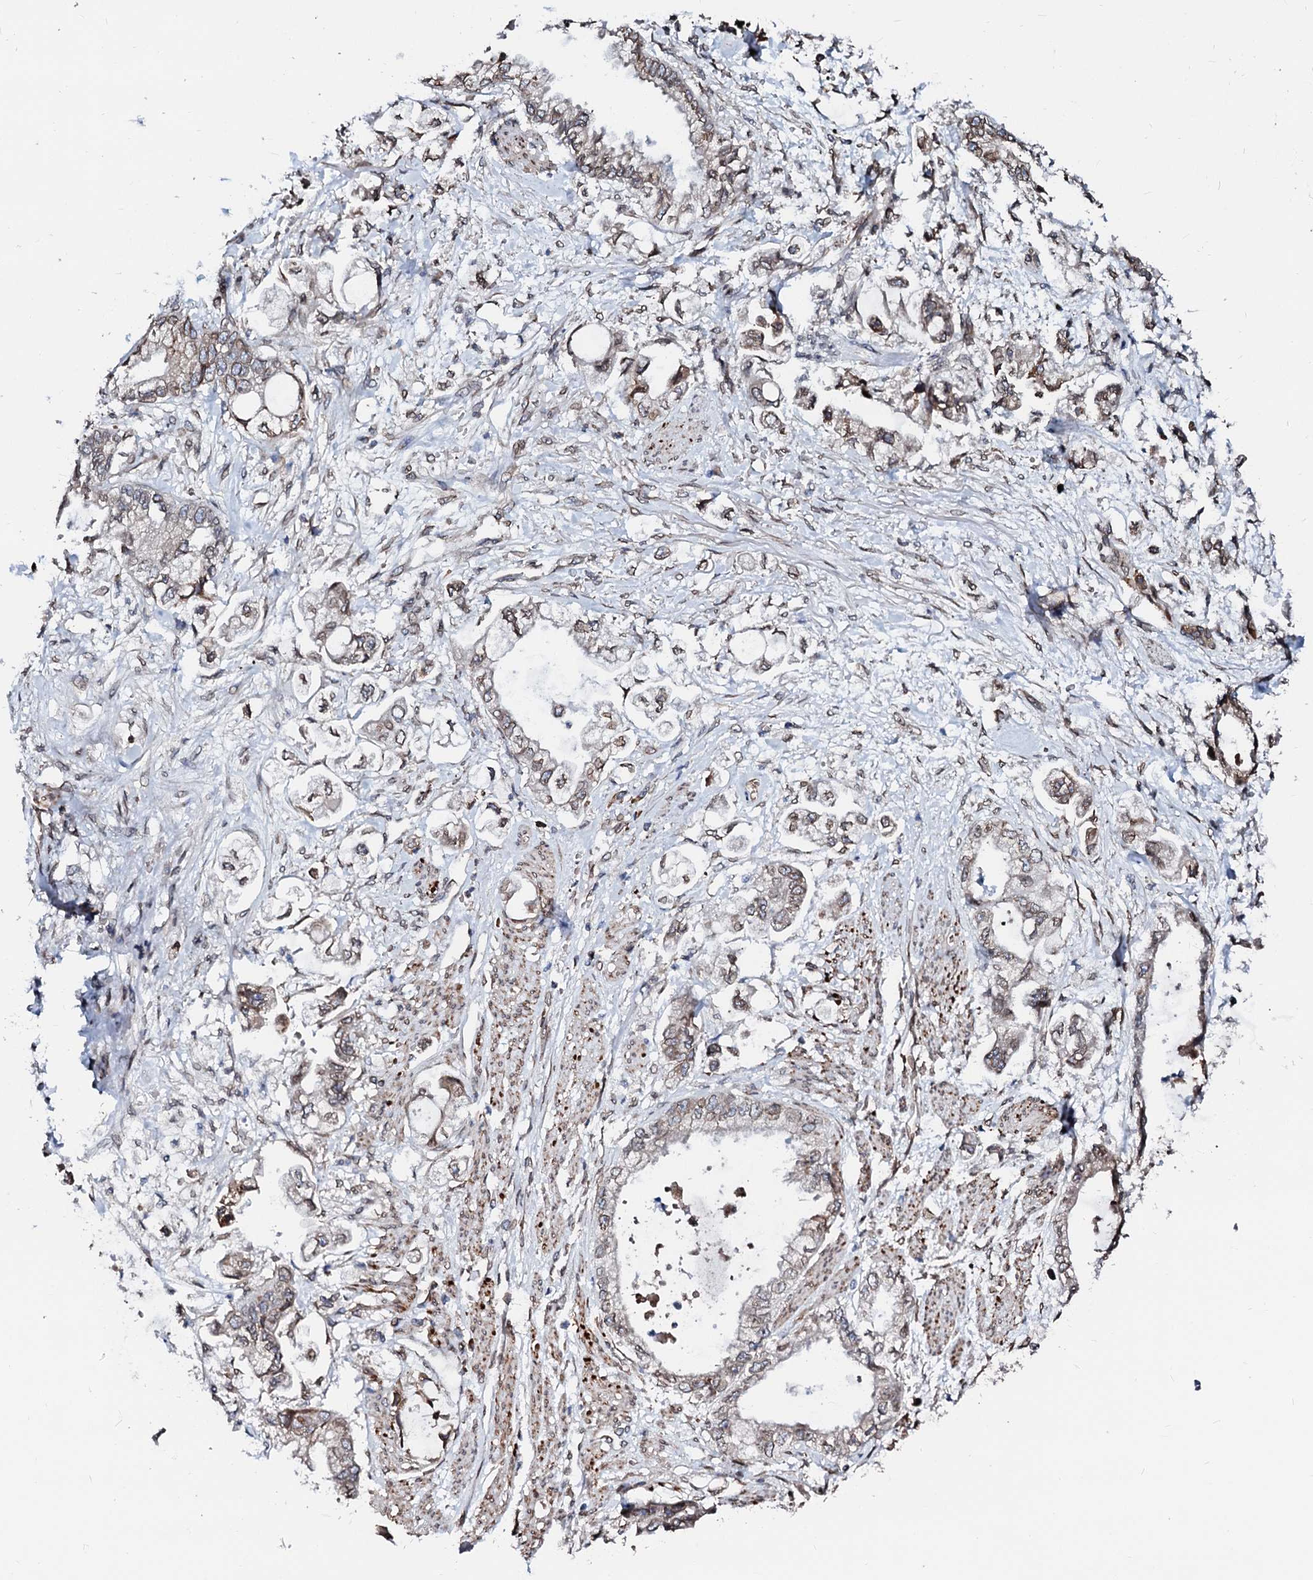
{"staining": {"intensity": "weak", "quantity": "25%-75%", "location": "cytoplasmic/membranous,nuclear"}, "tissue": "stomach cancer", "cell_type": "Tumor cells", "image_type": "cancer", "snomed": [{"axis": "morphology", "description": "Adenocarcinoma, NOS"}, {"axis": "topography", "description": "Stomach"}], "caption": "Immunohistochemistry (IHC) (DAB (3,3'-diaminobenzidine)) staining of adenocarcinoma (stomach) exhibits weak cytoplasmic/membranous and nuclear protein expression in about 25%-75% of tumor cells.", "gene": "NRP2", "patient": {"sex": "male", "age": 62}}